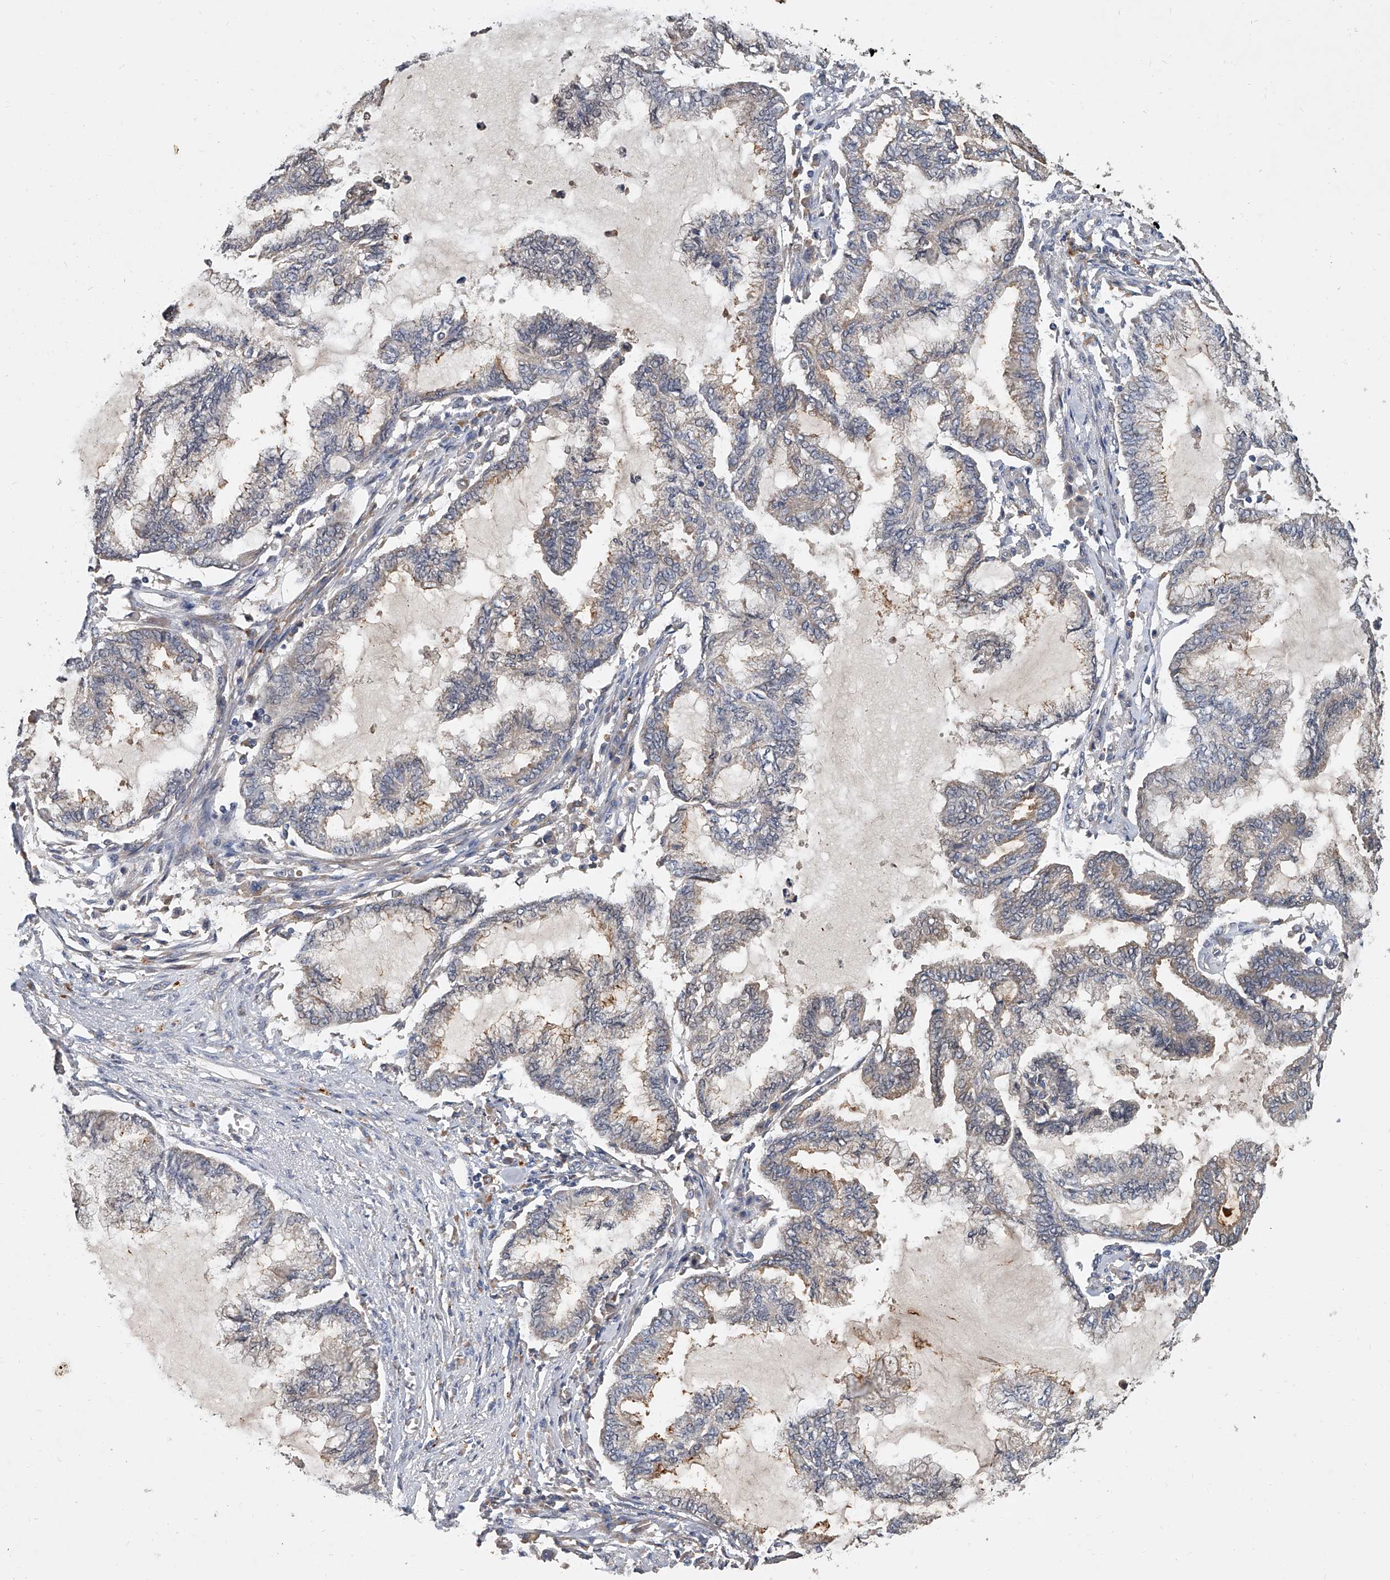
{"staining": {"intensity": "weak", "quantity": "25%-75%", "location": "cytoplasmic/membranous"}, "tissue": "endometrial cancer", "cell_type": "Tumor cells", "image_type": "cancer", "snomed": [{"axis": "morphology", "description": "Adenocarcinoma, NOS"}, {"axis": "topography", "description": "Endometrium"}], "caption": "An image showing weak cytoplasmic/membranous staining in approximately 25%-75% of tumor cells in endometrial cancer (adenocarcinoma), as visualized by brown immunohistochemical staining.", "gene": "JAG2", "patient": {"sex": "female", "age": 86}}